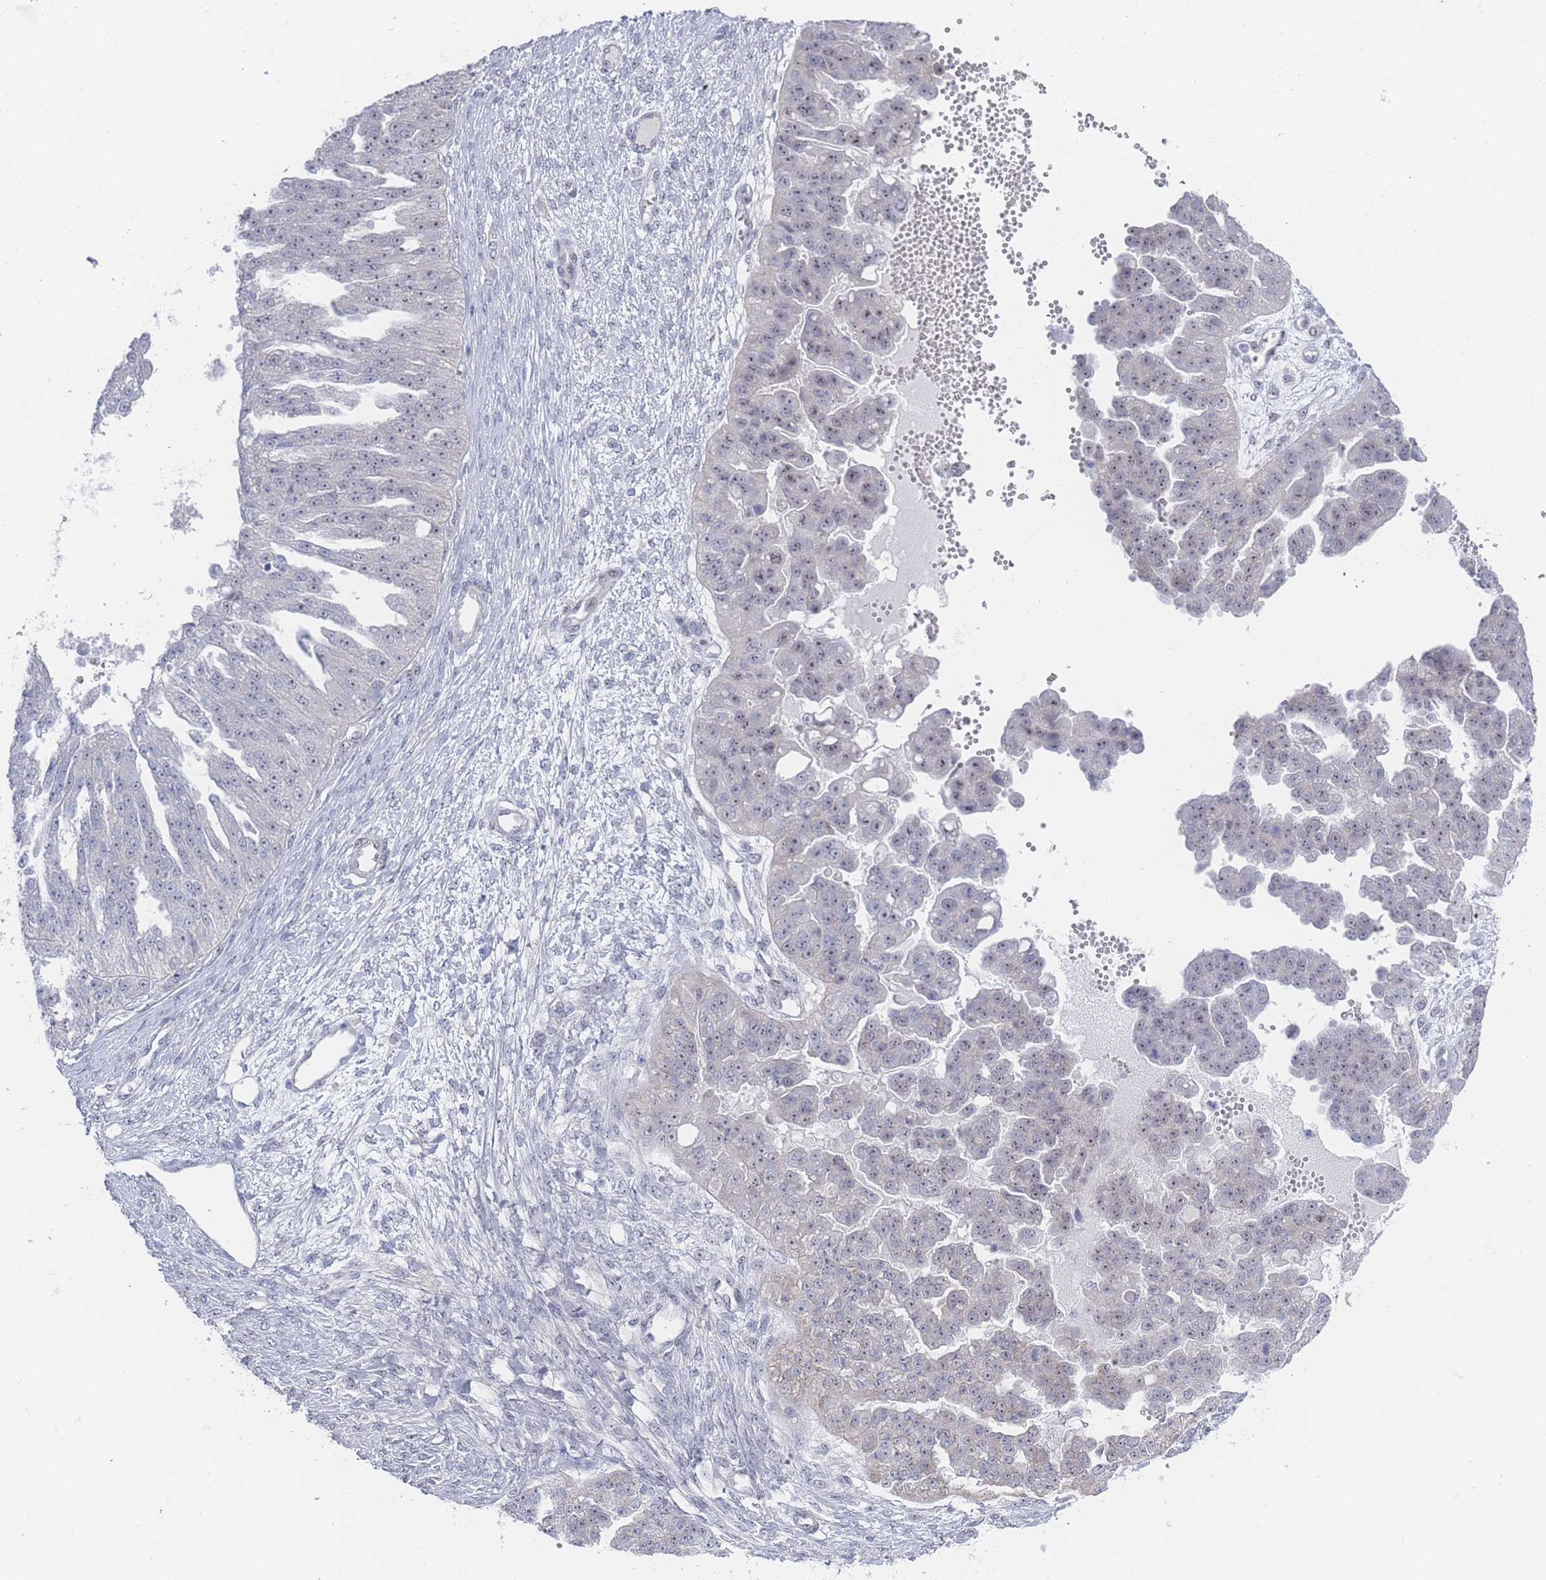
{"staining": {"intensity": "weak", "quantity": "<25%", "location": "nuclear"}, "tissue": "ovarian cancer", "cell_type": "Tumor cells", "image_type": "cancer", "snomed": [{"axis": "morphology", "description": "Cystadenocarcinoma, serous, NOS"}, {"axis": "topography", "description": "Ovary"}], "caption": "Tumor cells show no significant protein positivity in ovarian cancer (serous cystadenocarcinoma).", "gene": "ZNF142", "patient": {"sex": "female", "age": 58}}